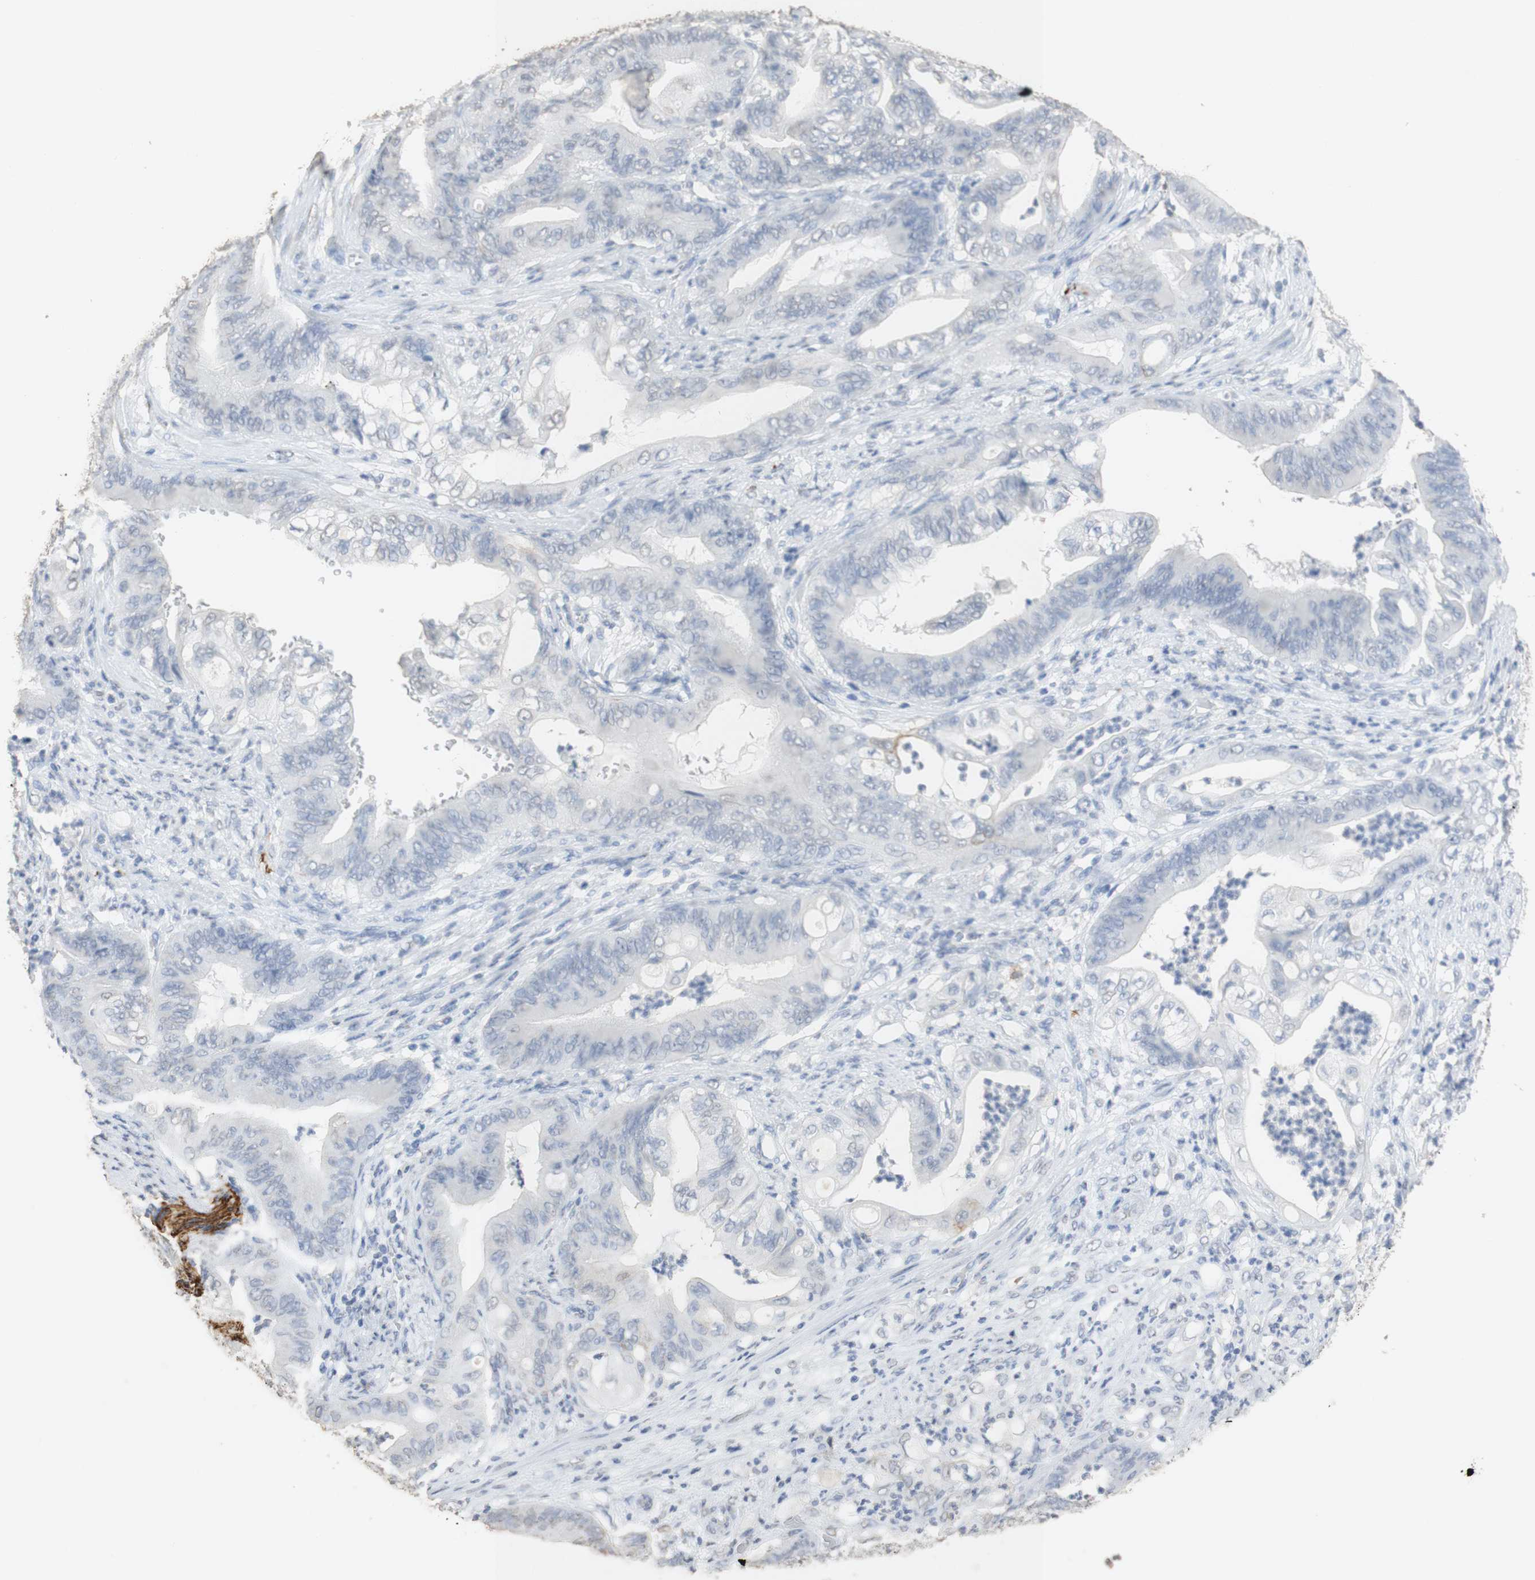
{"staining": {"intensity": "negative", "quantity": "none", "location": "none"}, "tissue": "stomach cancer", "cell_type": "Tumor cells", "image_type": "cancer", "snomed": [{"axis": "morphology", "description": "Adenocarcinoma, NOS"}, {"axis": "topography", "description": "Stomach"}], "caption": "This is an IHC image of human stomach cancer. There is no staining in tumor cells.", "gene": "L1CAM", "patient": {"sex": "female", "age": 73}}